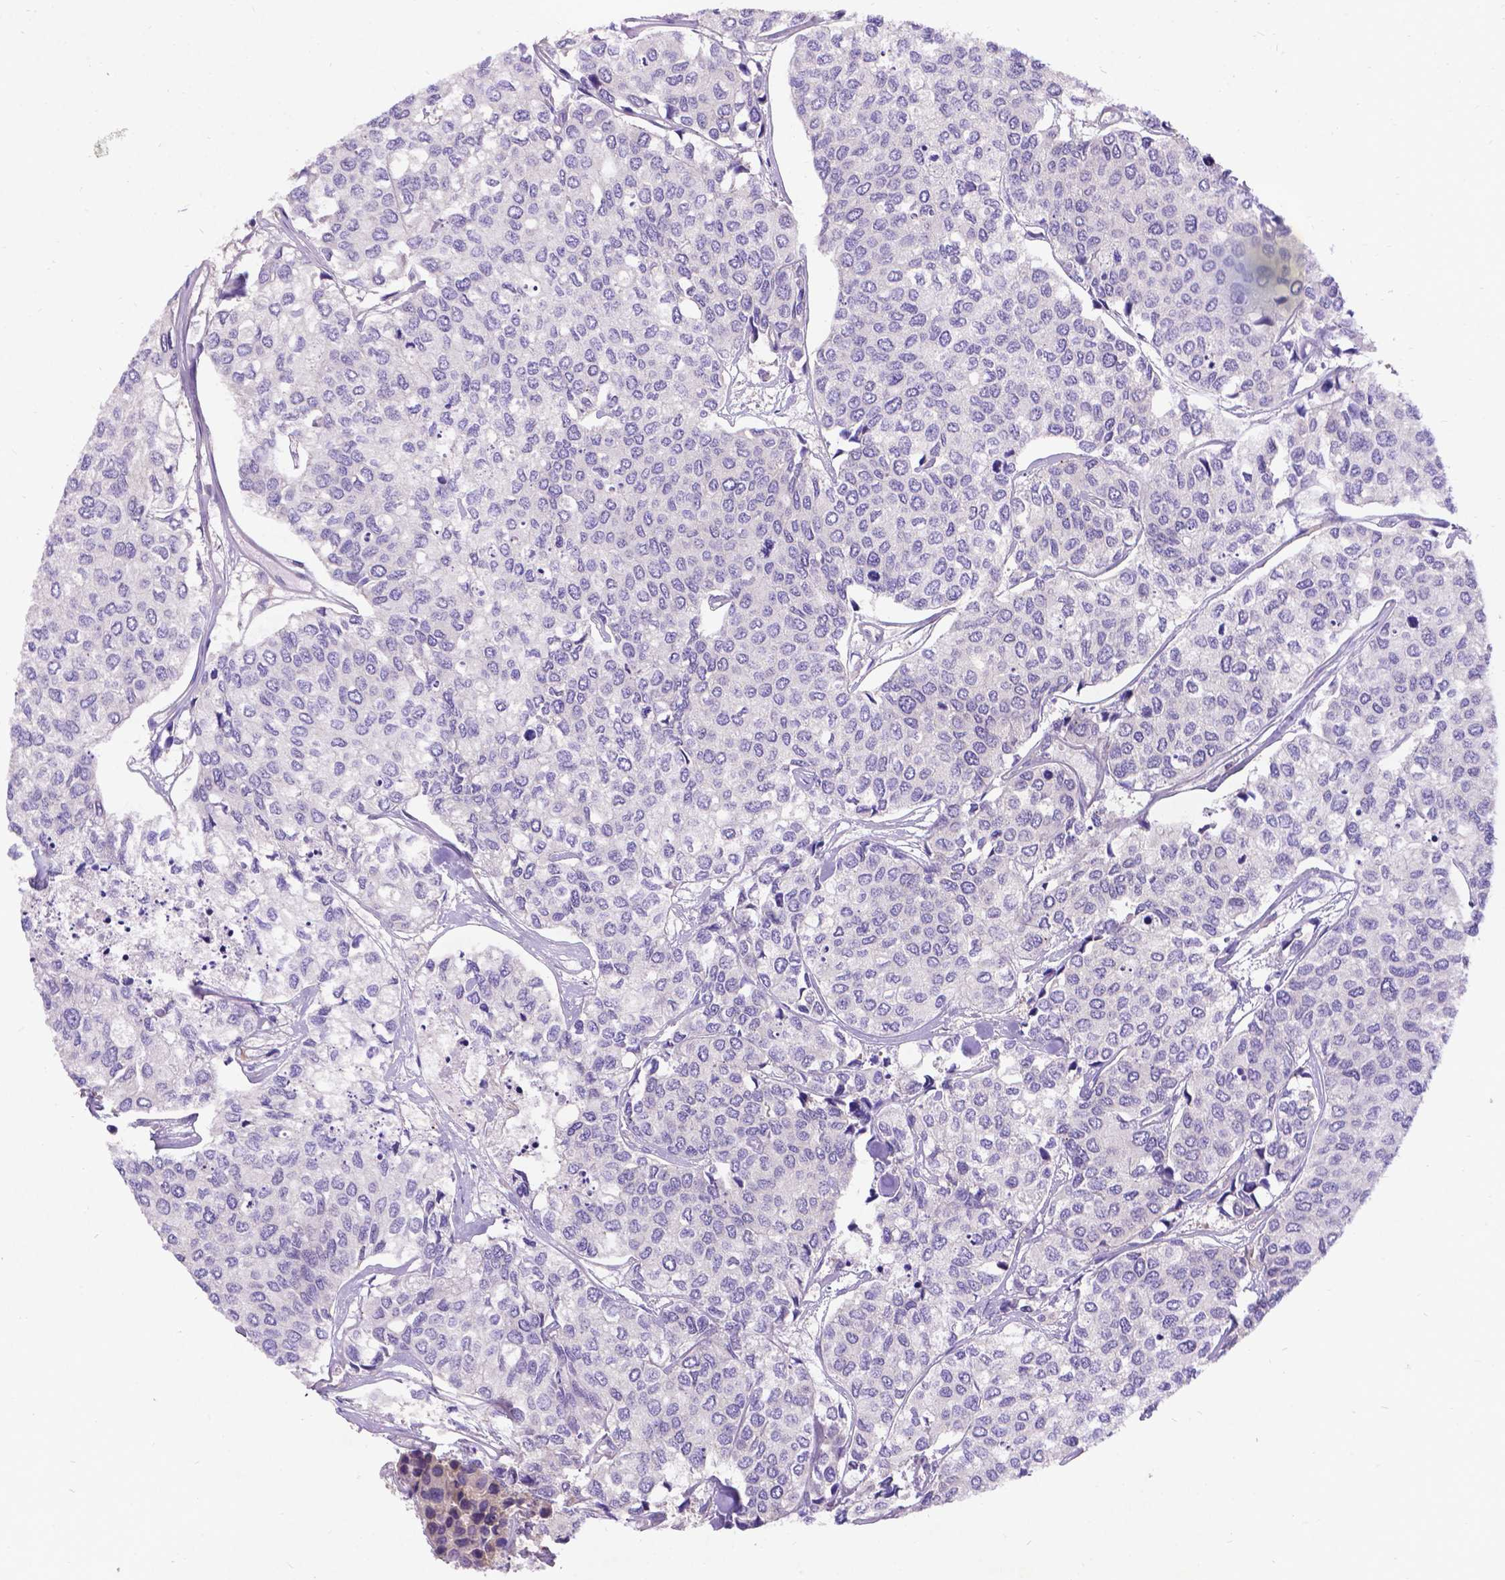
{"staining": {"intensity": "negative", "quantity": "none", "location": "none"}, "tissue": "urothelial cancer", "cell_type": "Tumor cells", "image_type": "cancer", "snomed": [{"axis": "morphology", "description": "Urothelial carcinoma, High grade"}, {"axis": "topography", "description": "Urinary bladder"}], "caption": "Urothelial cancer was stained to show a protein in brown. There is no significant expression in tumor cells.", "gene": "DENND6A", "patient": {"sex": "male", "age": 73}}